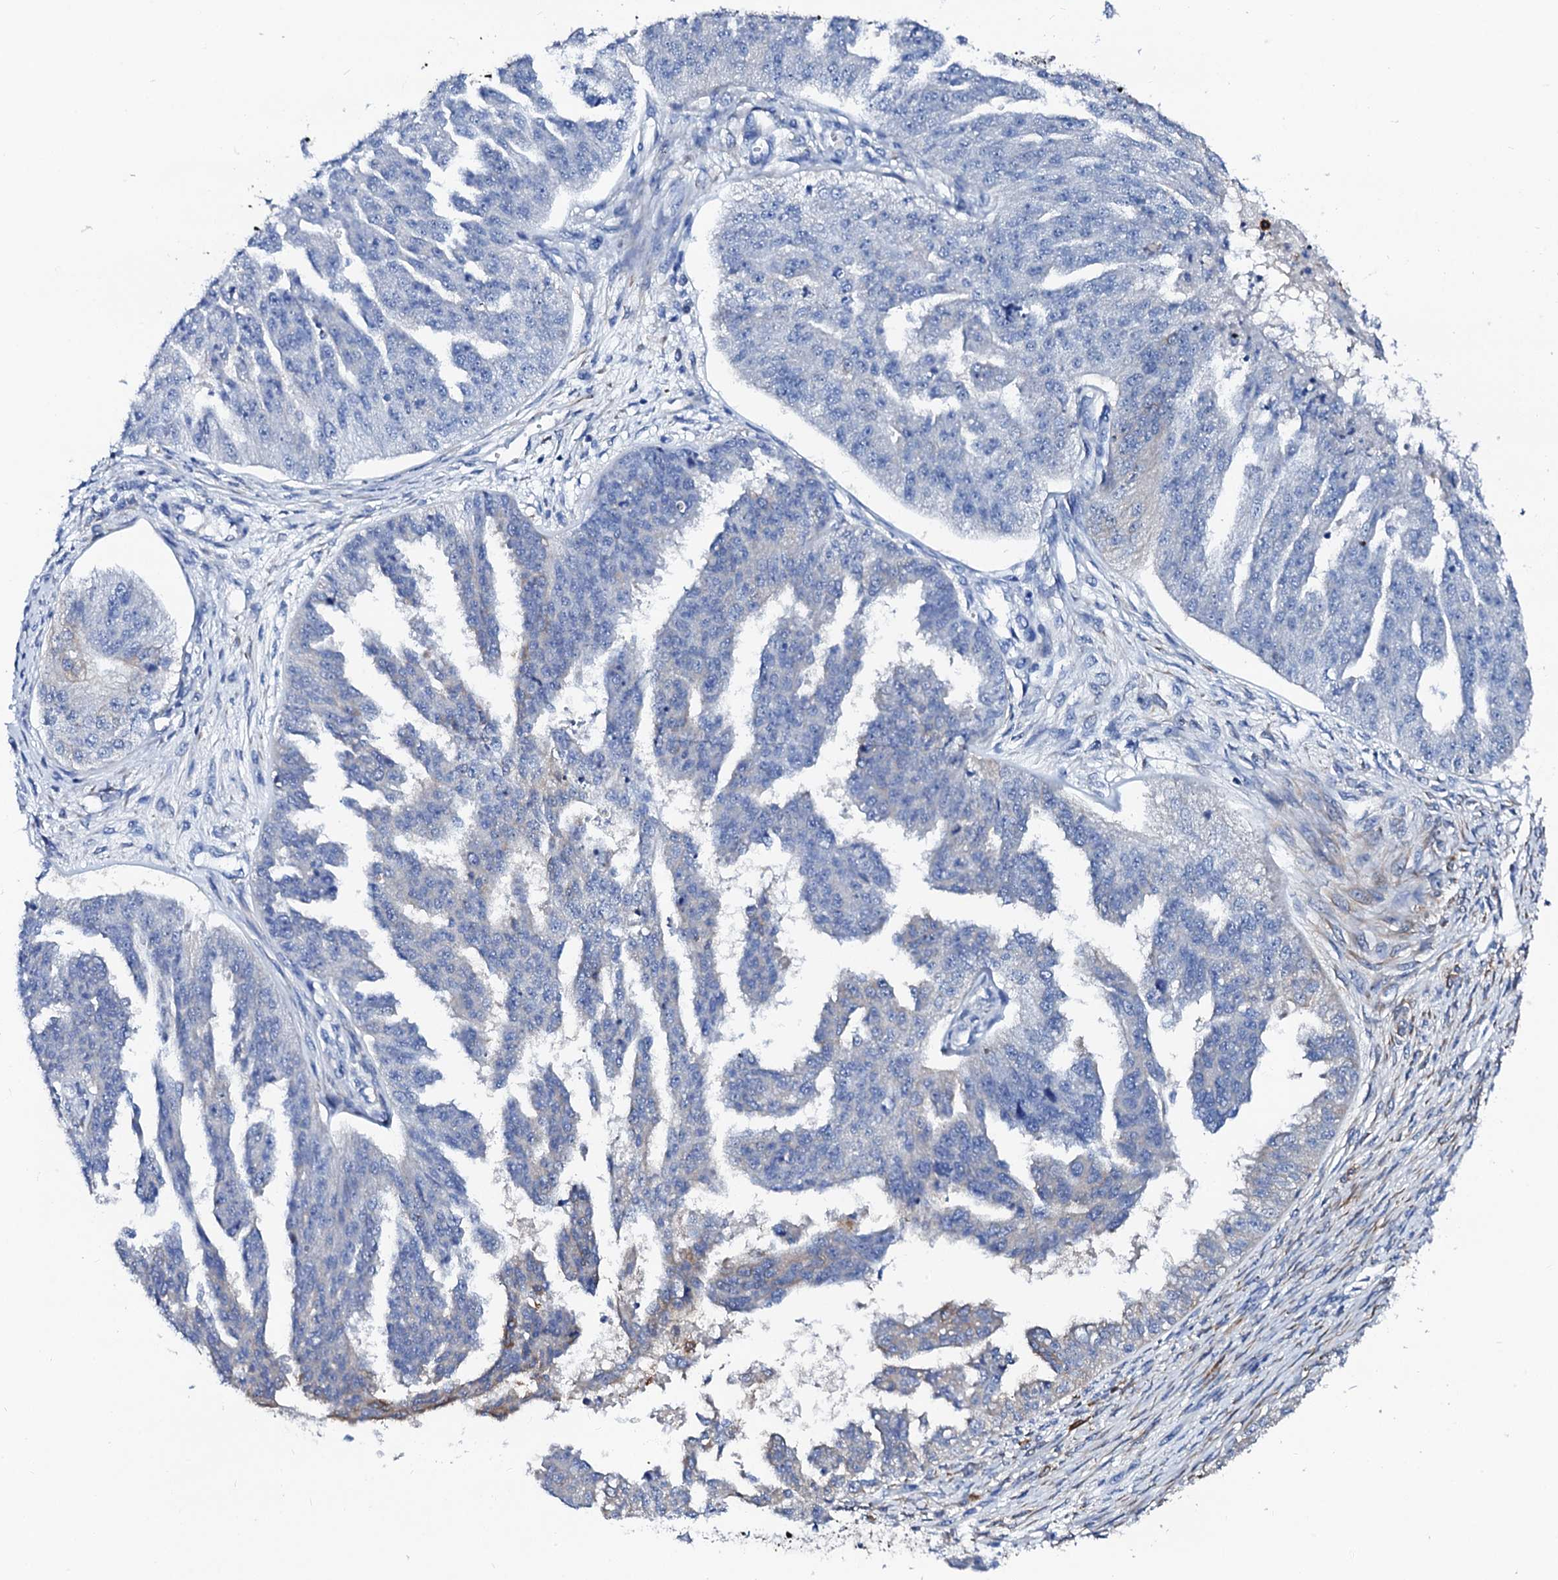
{"staining": {"intensity": "negative", "quantity": "none", "location": "none"}, "tissue": "ovarian cancer", "cell_type": "Tumor cells", "image_type": "cancer", "snomed": [{"axis": "morphology", "description": "Cystadenocarcinoma, serous, NOS"}, {"axis": "topography", "description": "Ovary"}], "caption": "Immunohistochemistry (IHC) of human ovarian cancer (serous cystadenocarcinoma) reveals no positivity in tumor cells.", "gene": "GLB1L3", "patient": {"sex": "female", "age": 58}}